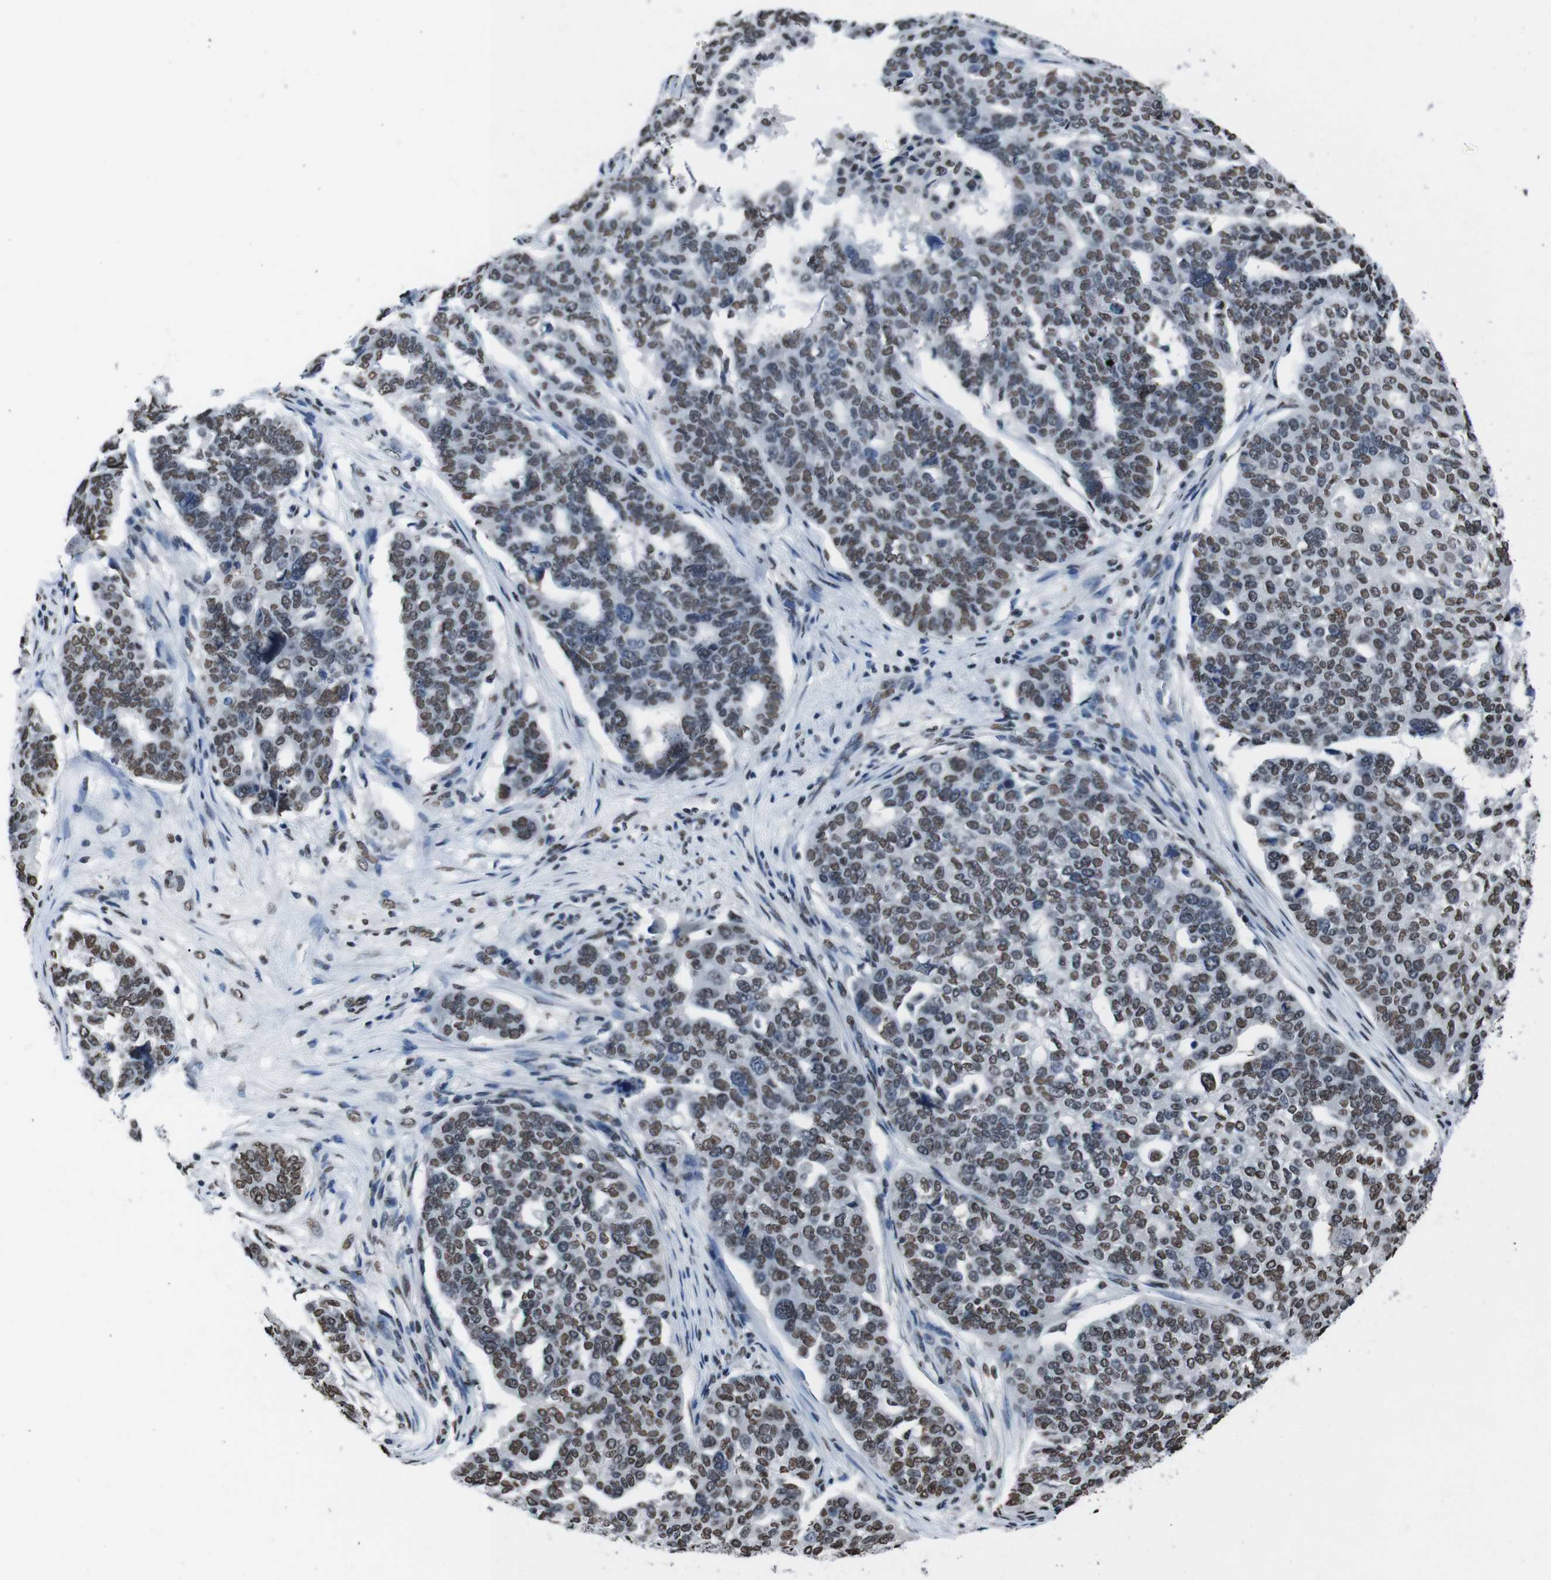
{"staining": {"intensity": "moderate", "quantity": ">75%", "location": "nuclear"}, "tissue": "ovarian cancer", "cell_type": "Tumor cells", "image_type": "cancer", "snomed": [{"axis": "morphology", "description": "Cystadenocarcinoma, serous, NOS"}, {"axis": "topography", "description": "Ovary"}], "caption": "An image of ovarian cancer (serous cystadenocarcinoma) stained for a protein displays moderate nuclear brown staining in tumor cells.", "gene": "PIP4P2", "patient": {"sex": "female", "age": 59}}